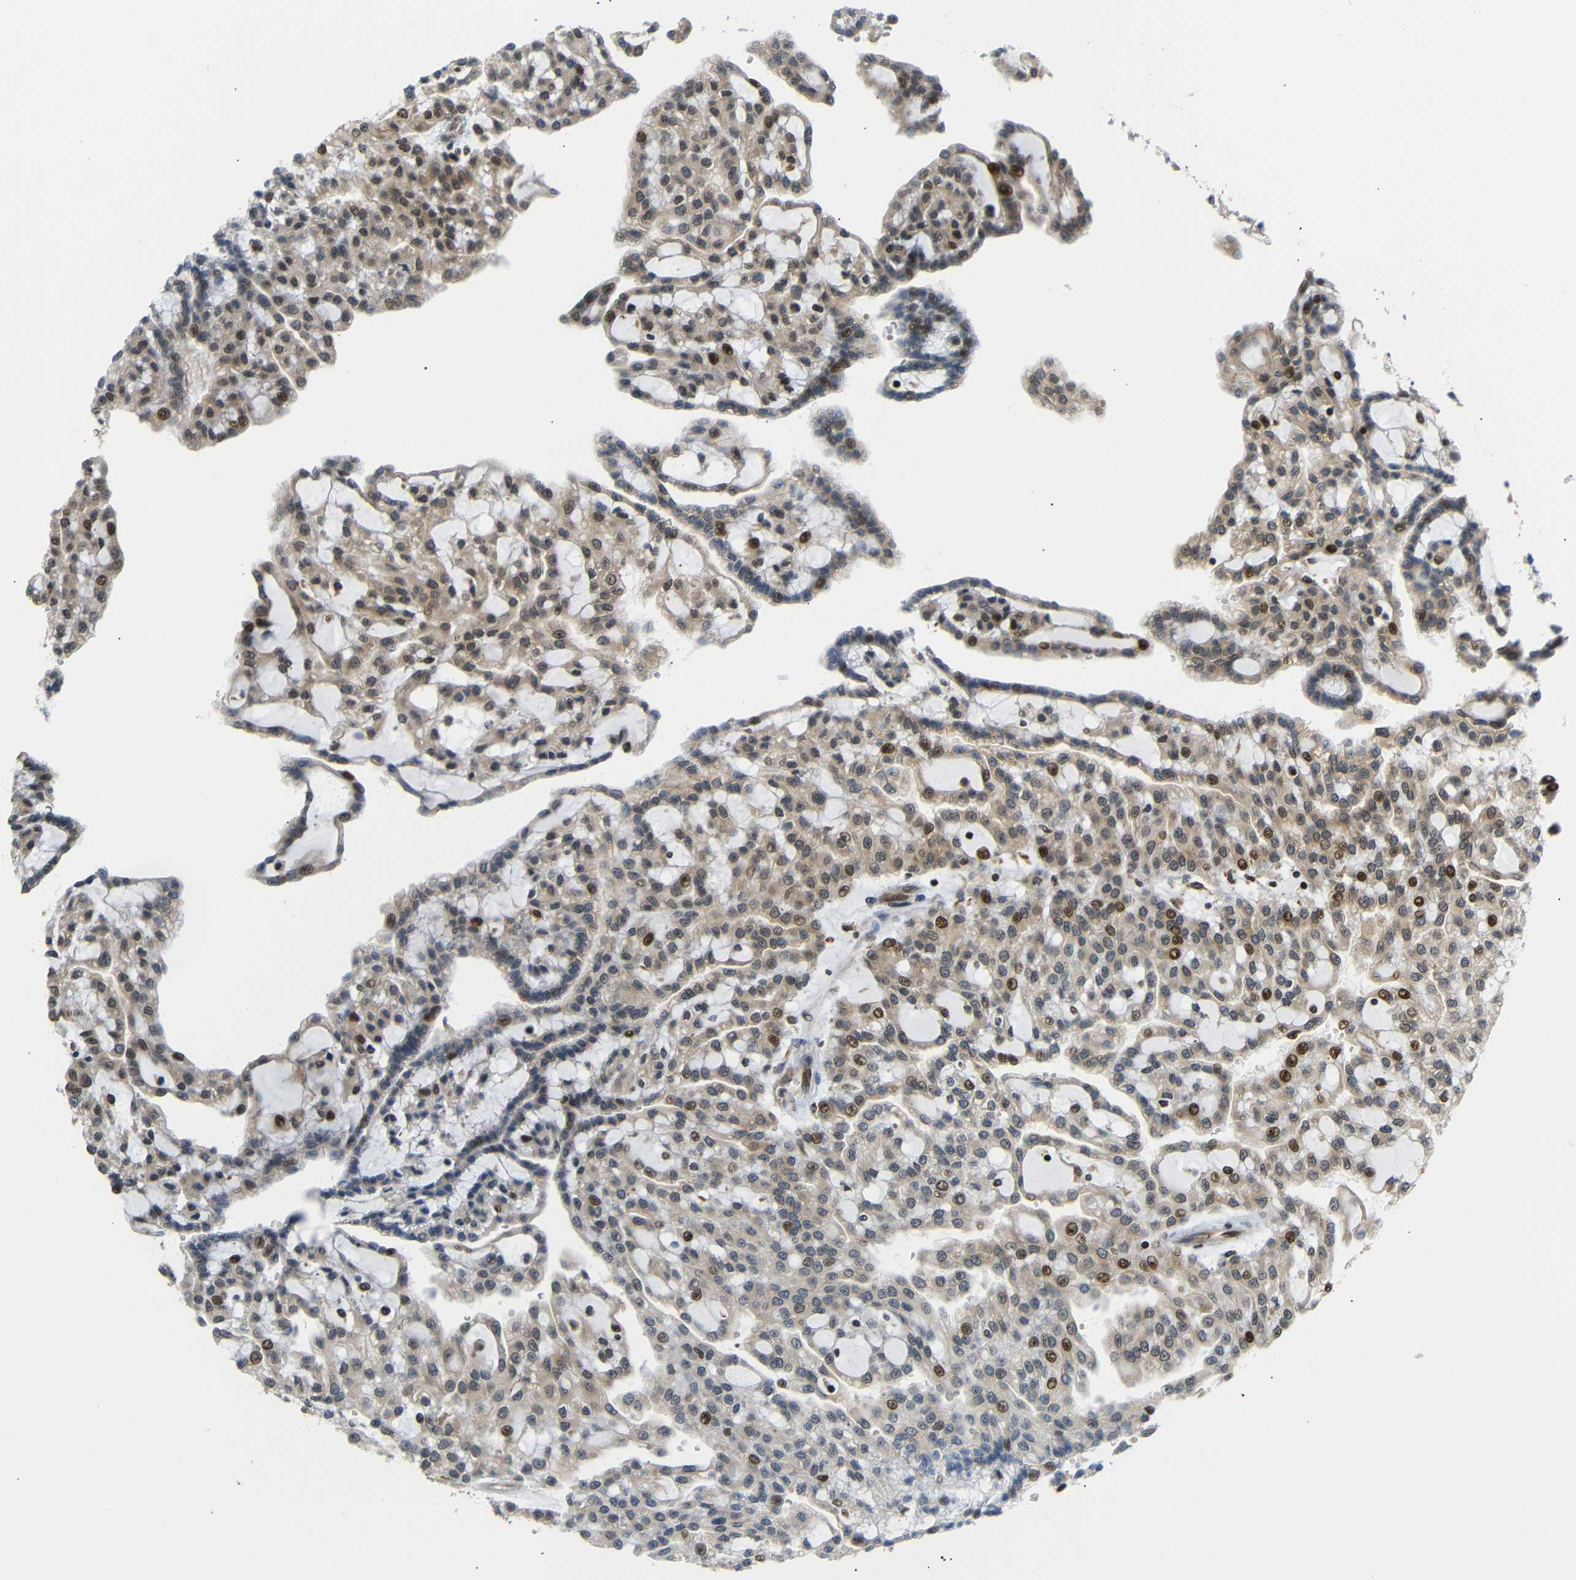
{"staining": {"intensity": "strong", "quantity": "<25%", "location": "cytoplasmic/membranous,nuclear"}, "tissue": "renal cancer", "cell_type": "Tumor cells", "image_type": "cancer", "snomed": [{"axis": "morphology", "description": "Adenocarcinoma, NOS"}, {"axis": "topography", "description": "Kidney"}], "caption": "This image reveals IHC staining of human renal cancer, with medium strong cytoplasmic/membranous and nuclear expression in approximately <25% of tumor cells.", "gene": "SPCS2", "patient": {"sex": "male", "age": 63}}